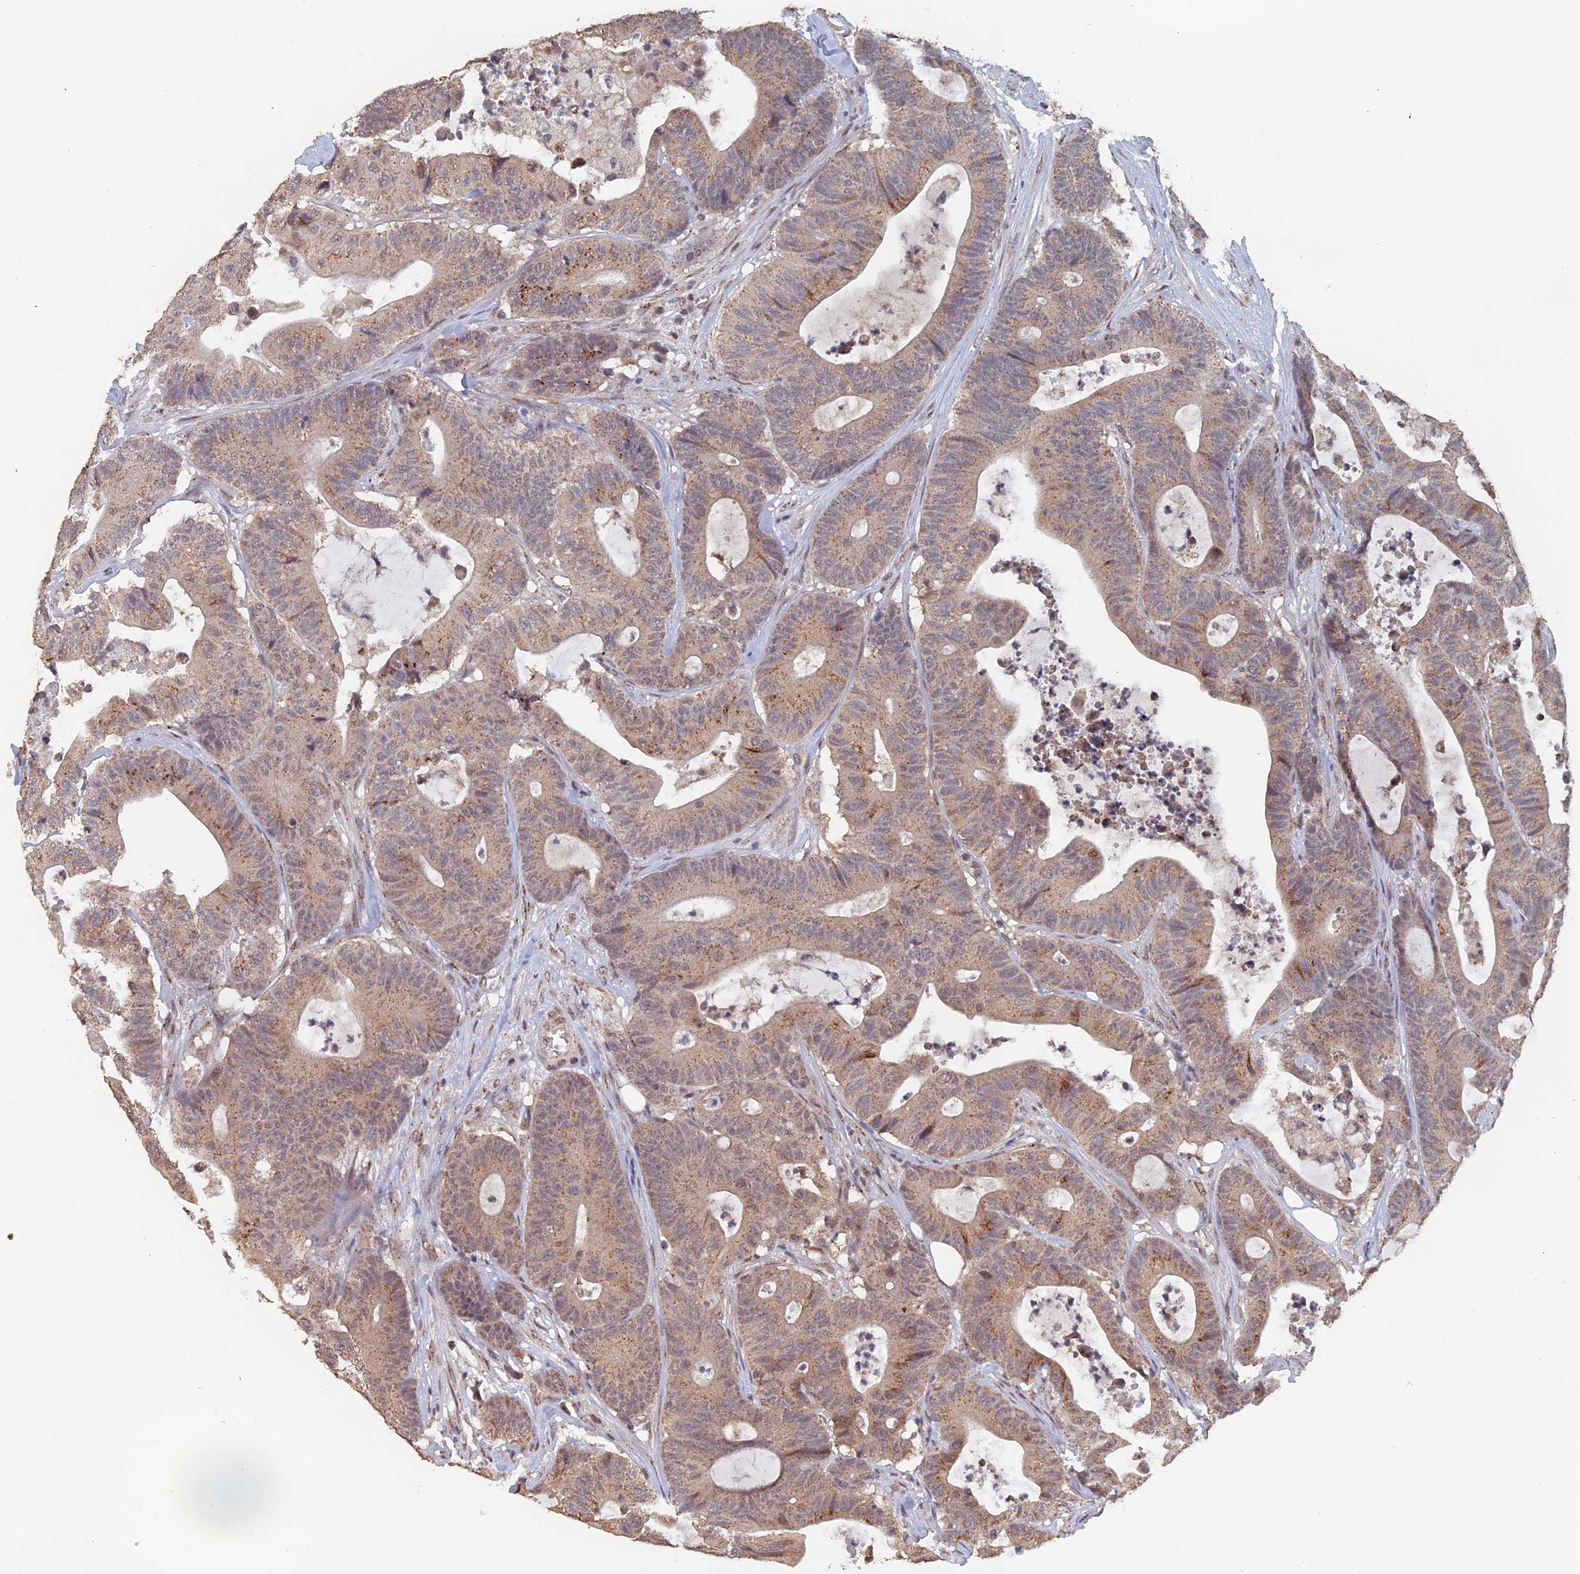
{"staining": {"intensity": "moderate", "quantity": ">75%", "location": "cytoplasmic/membranous"}, "tissue": "colorectal cancer", "cell_type": "Tumor cells", "image_type": "cancer", "snomed": [{"axis": "morphology", "description": "Adenocarcinoma, NOS"}, {"axis": "topography", "description": "Colon"}], "caption": "Immunohistochemistry photomicrograph of colorectal cancer stained for a protein (brown), which shows medium levels of moderate cytoplasmic/membranous positivity in approximately >75% of tumor cells.", "gene": "PIGQ", "patient": {"sex": "female", "age": 84}}